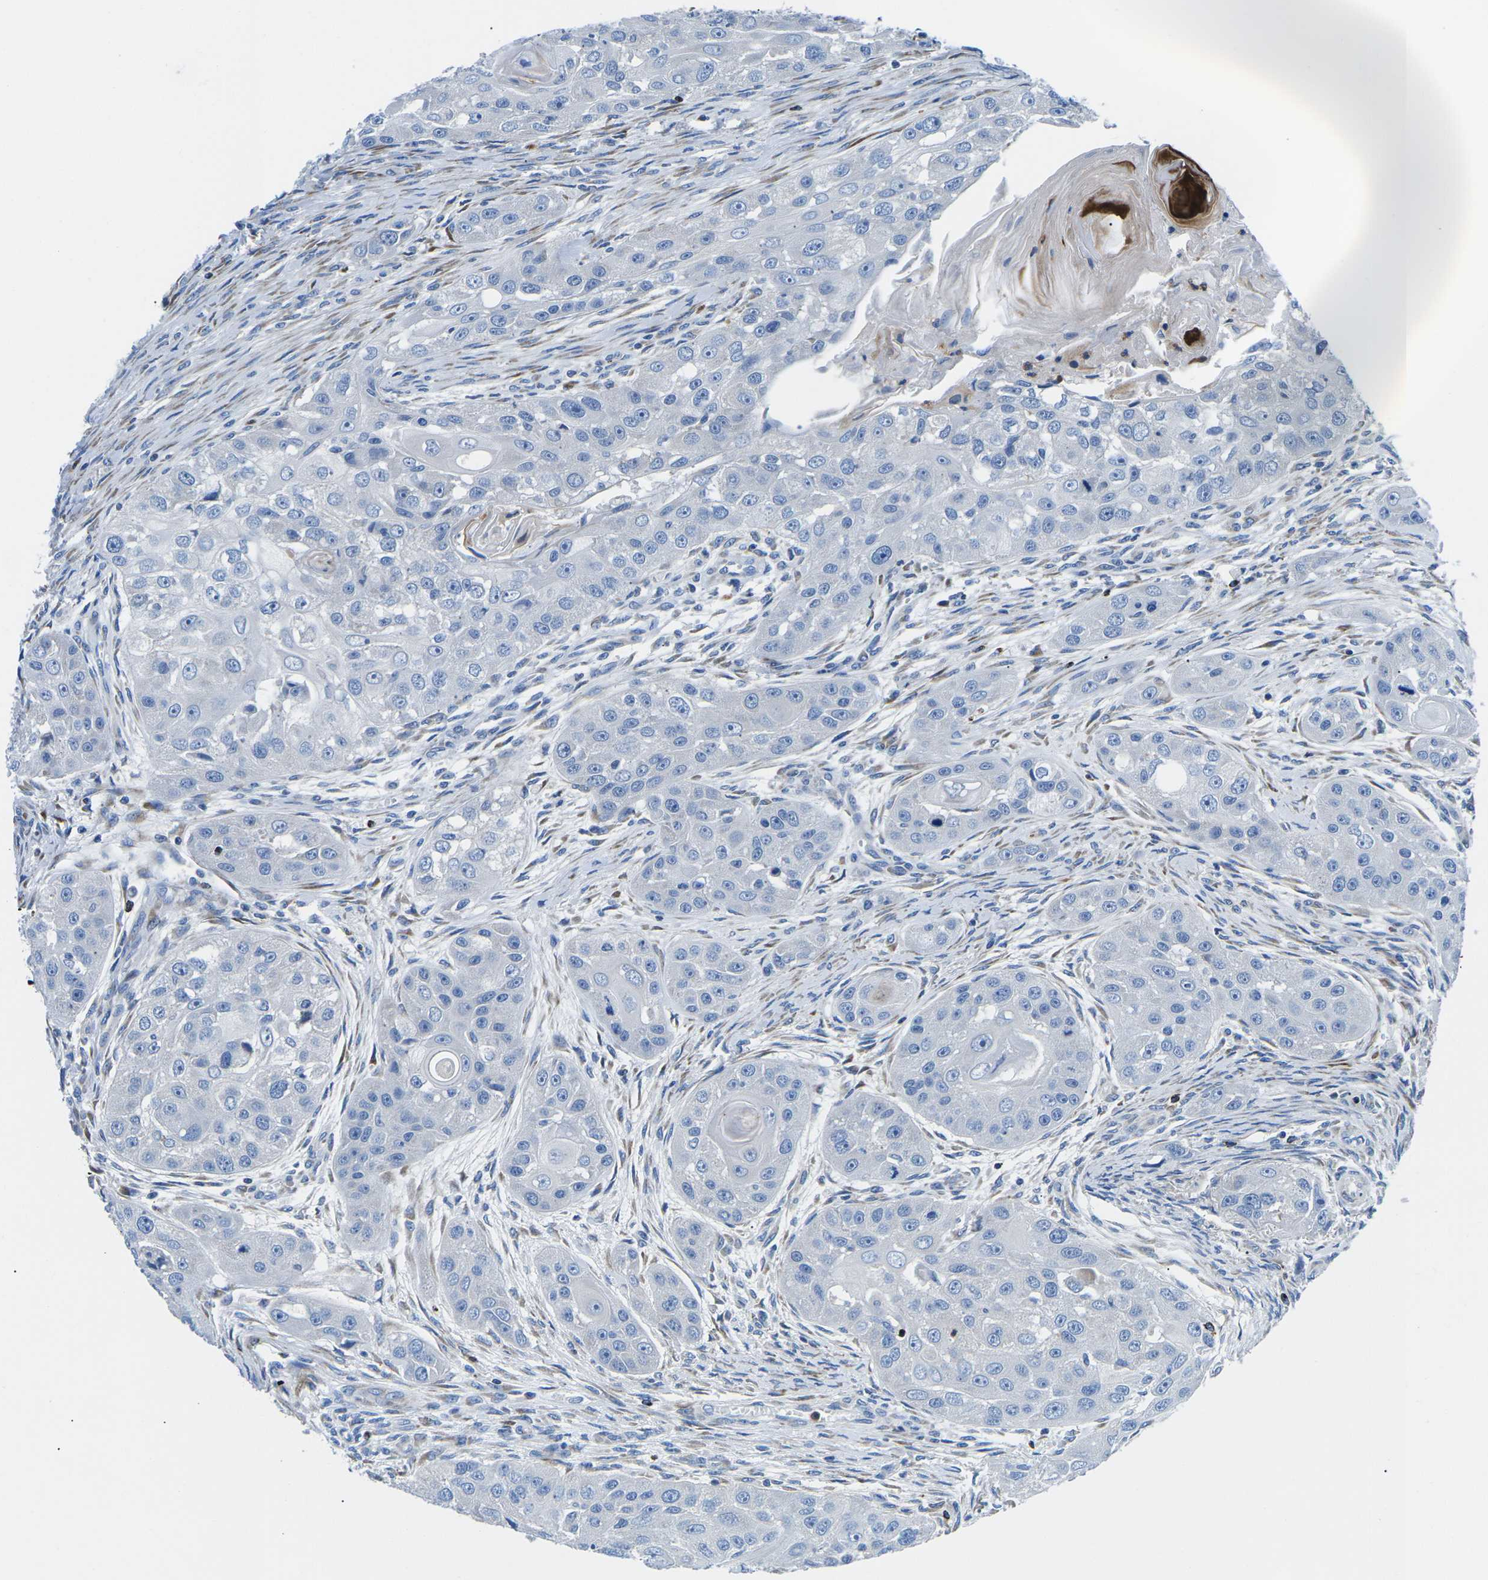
{"staining": {"intensity": "negative", "quantity": "none", "location": "none"}, "tissue": "head and neck cancer", "cell_type": "Tumor cells", "image_type": "cancer", "snomed": [{"axis": "morphology", "description": "Normal tissue, NOS"}, {"axis": "morphology", "description": "Squamous cell carcinoma, NOS"}, {"axis": "topography", "description": "Skeletal muscle"}, {"axis": "topography", "description": "Head-Neck"}], "caption": "IHC of human head and neck cancer demonstrates no expression in tumor cells. (Immunohistochemistry (ihc), brightfield microscopy, high magnification).", "gene": "MC4R", "patient": {"sex": "male", "age": 51}}